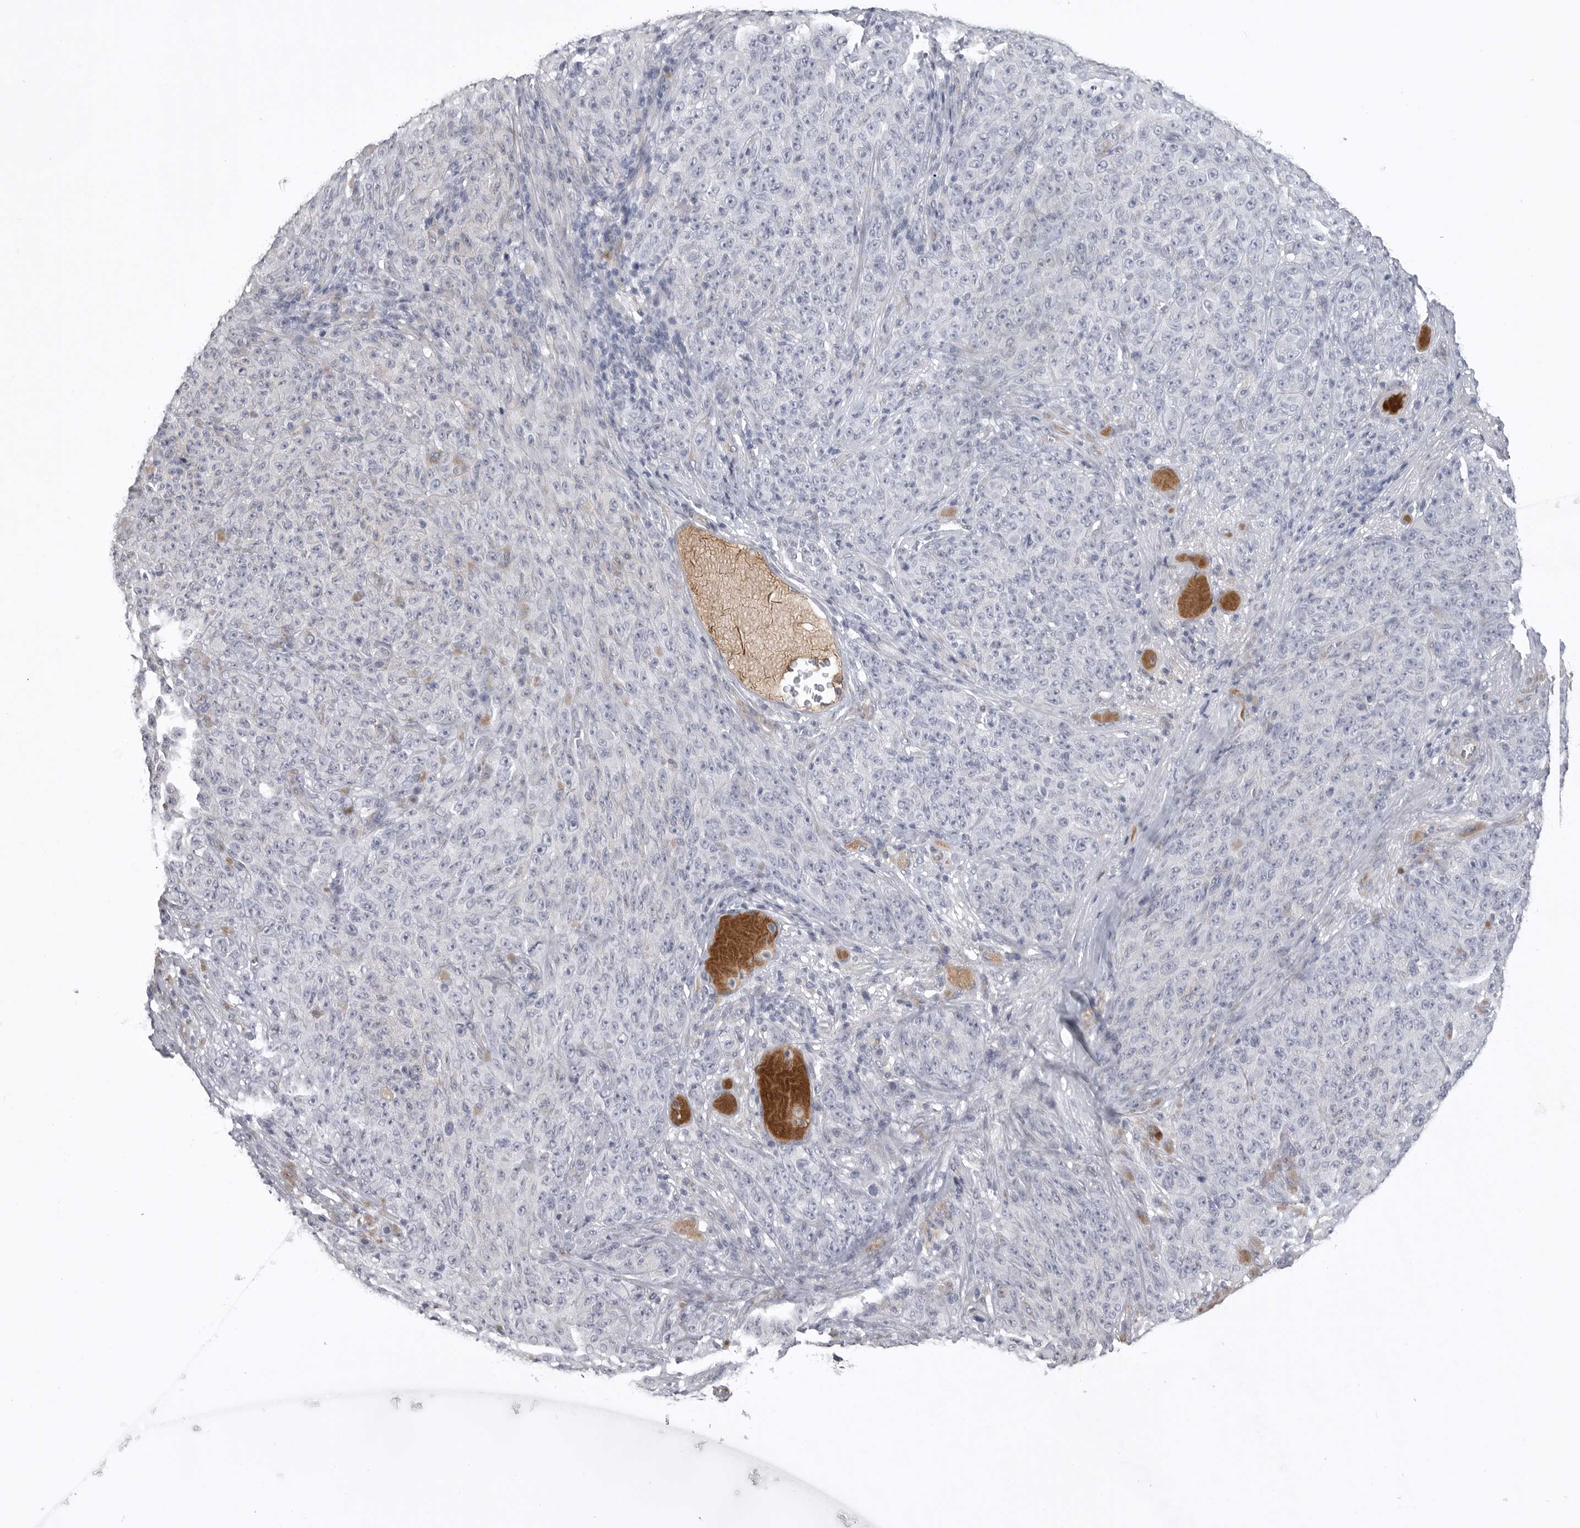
{"staining": {"intensity": "negative", "quantity": "none", "location": "none"}, "tissue": "melanoma", "cell_type": "Tumor cells", "image_type": "cancer", "snomed": [{"axis": "morphology", "description": "Malignant melanoma, NOS"}, {"axis": "topography", "description": "Skin"}], "caption": "Human melanoma stained for a protein using immunohistochemistry (IHC) exhibits no positivity in tumor cells.", "gene": "SERPING1", "patient": {"sex": "female", "age": 82}}